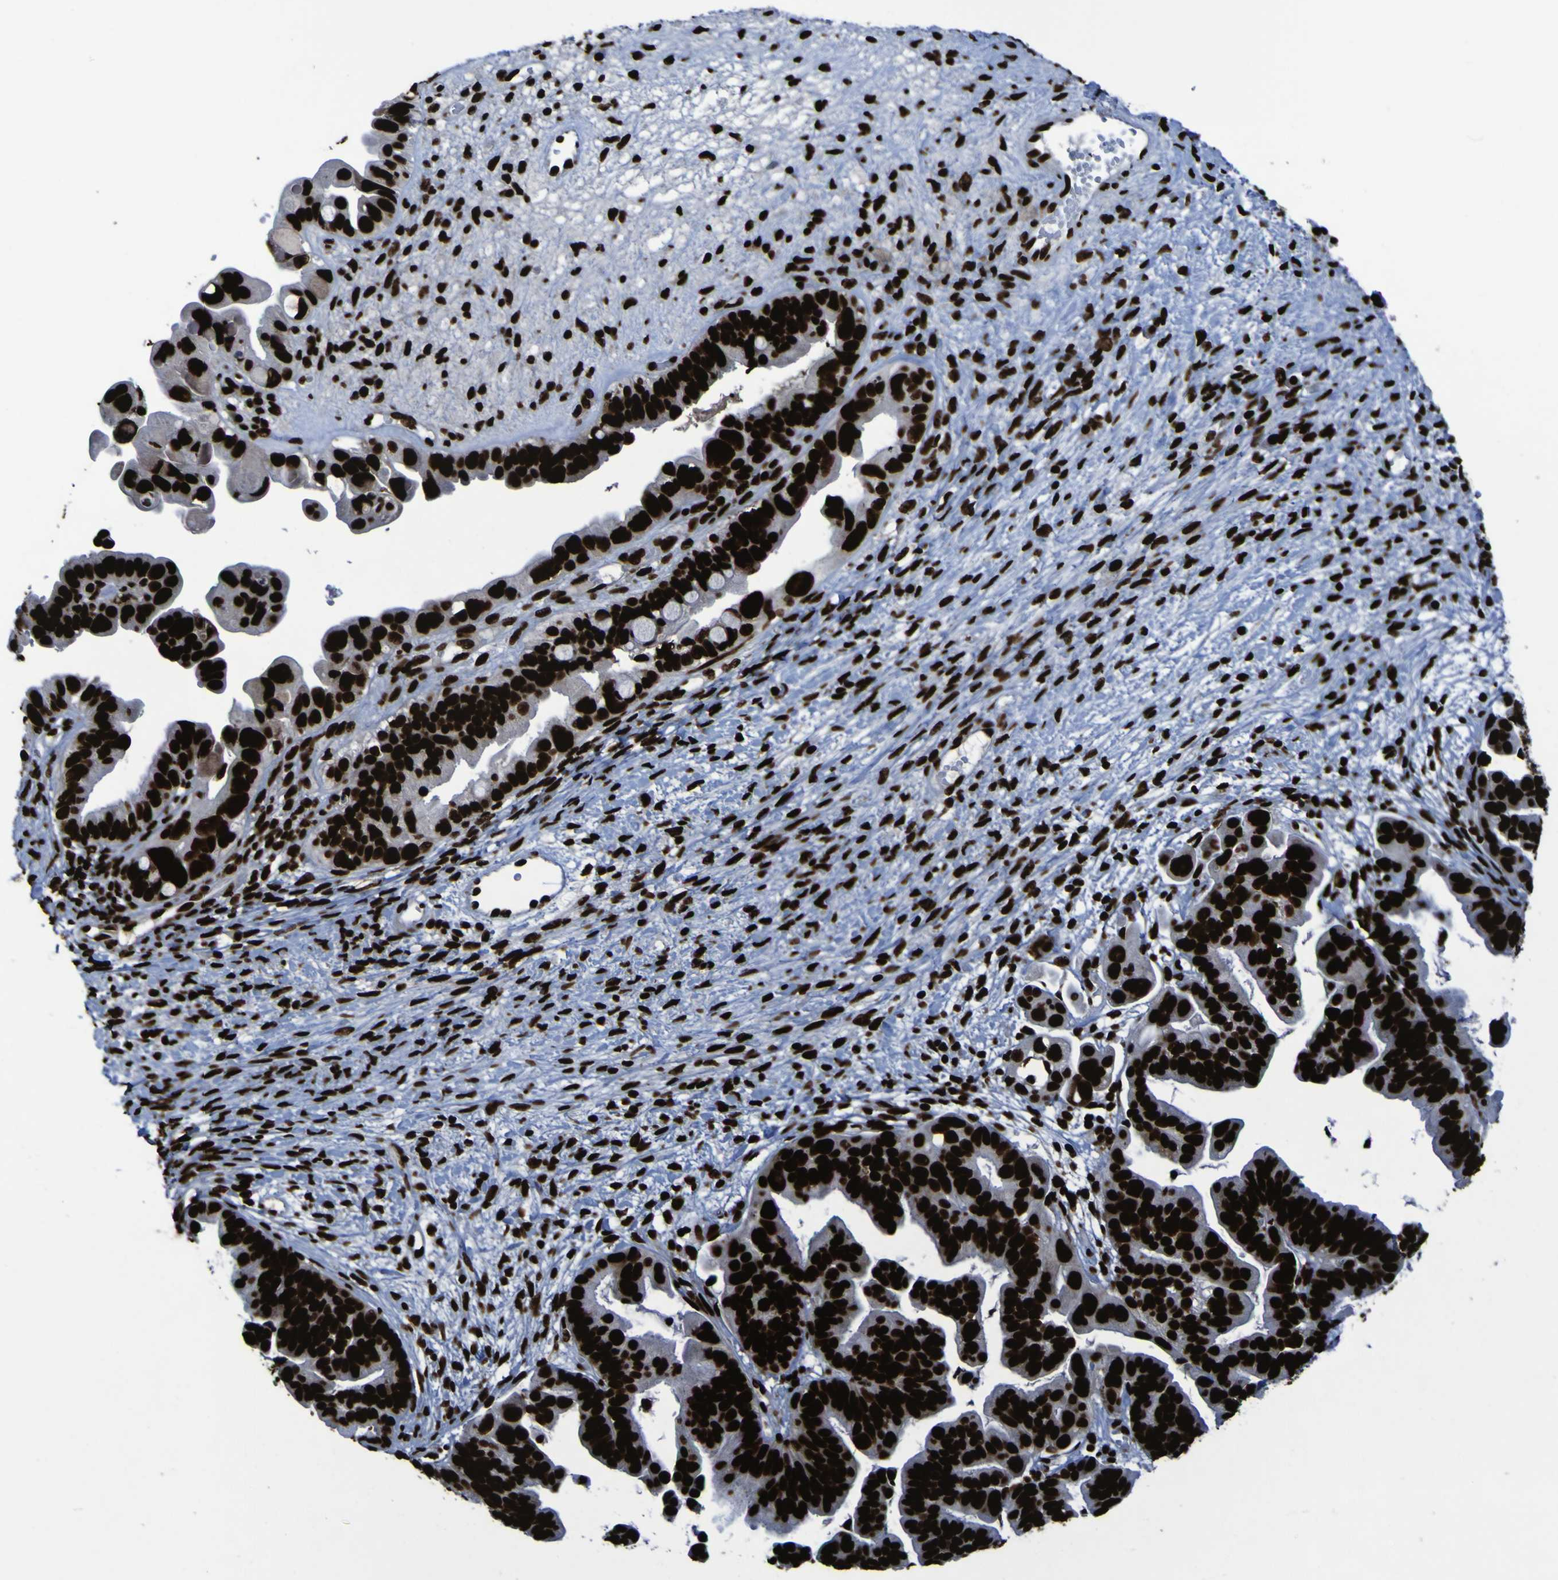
{"staining": {"intensity": "strong", "quantity": ">75%", "location": "nuclear"}, "tissue": "ovarian cancer", "cell_type": "Tumor cells", "image_type": "cancer", "snomed": [{"axis": "morphology", "description": "Cystadenocarcinoma, serous, NOS"}, {"axis": "topography", "description": "Ovary"}], "caption": "Ovarian cancer stained with a brown dye shows strong nuclear positive expression in approximately >75% of tumor cells.", "gene": "NPM1", "patient": {"sex": "female", "age": 56}}